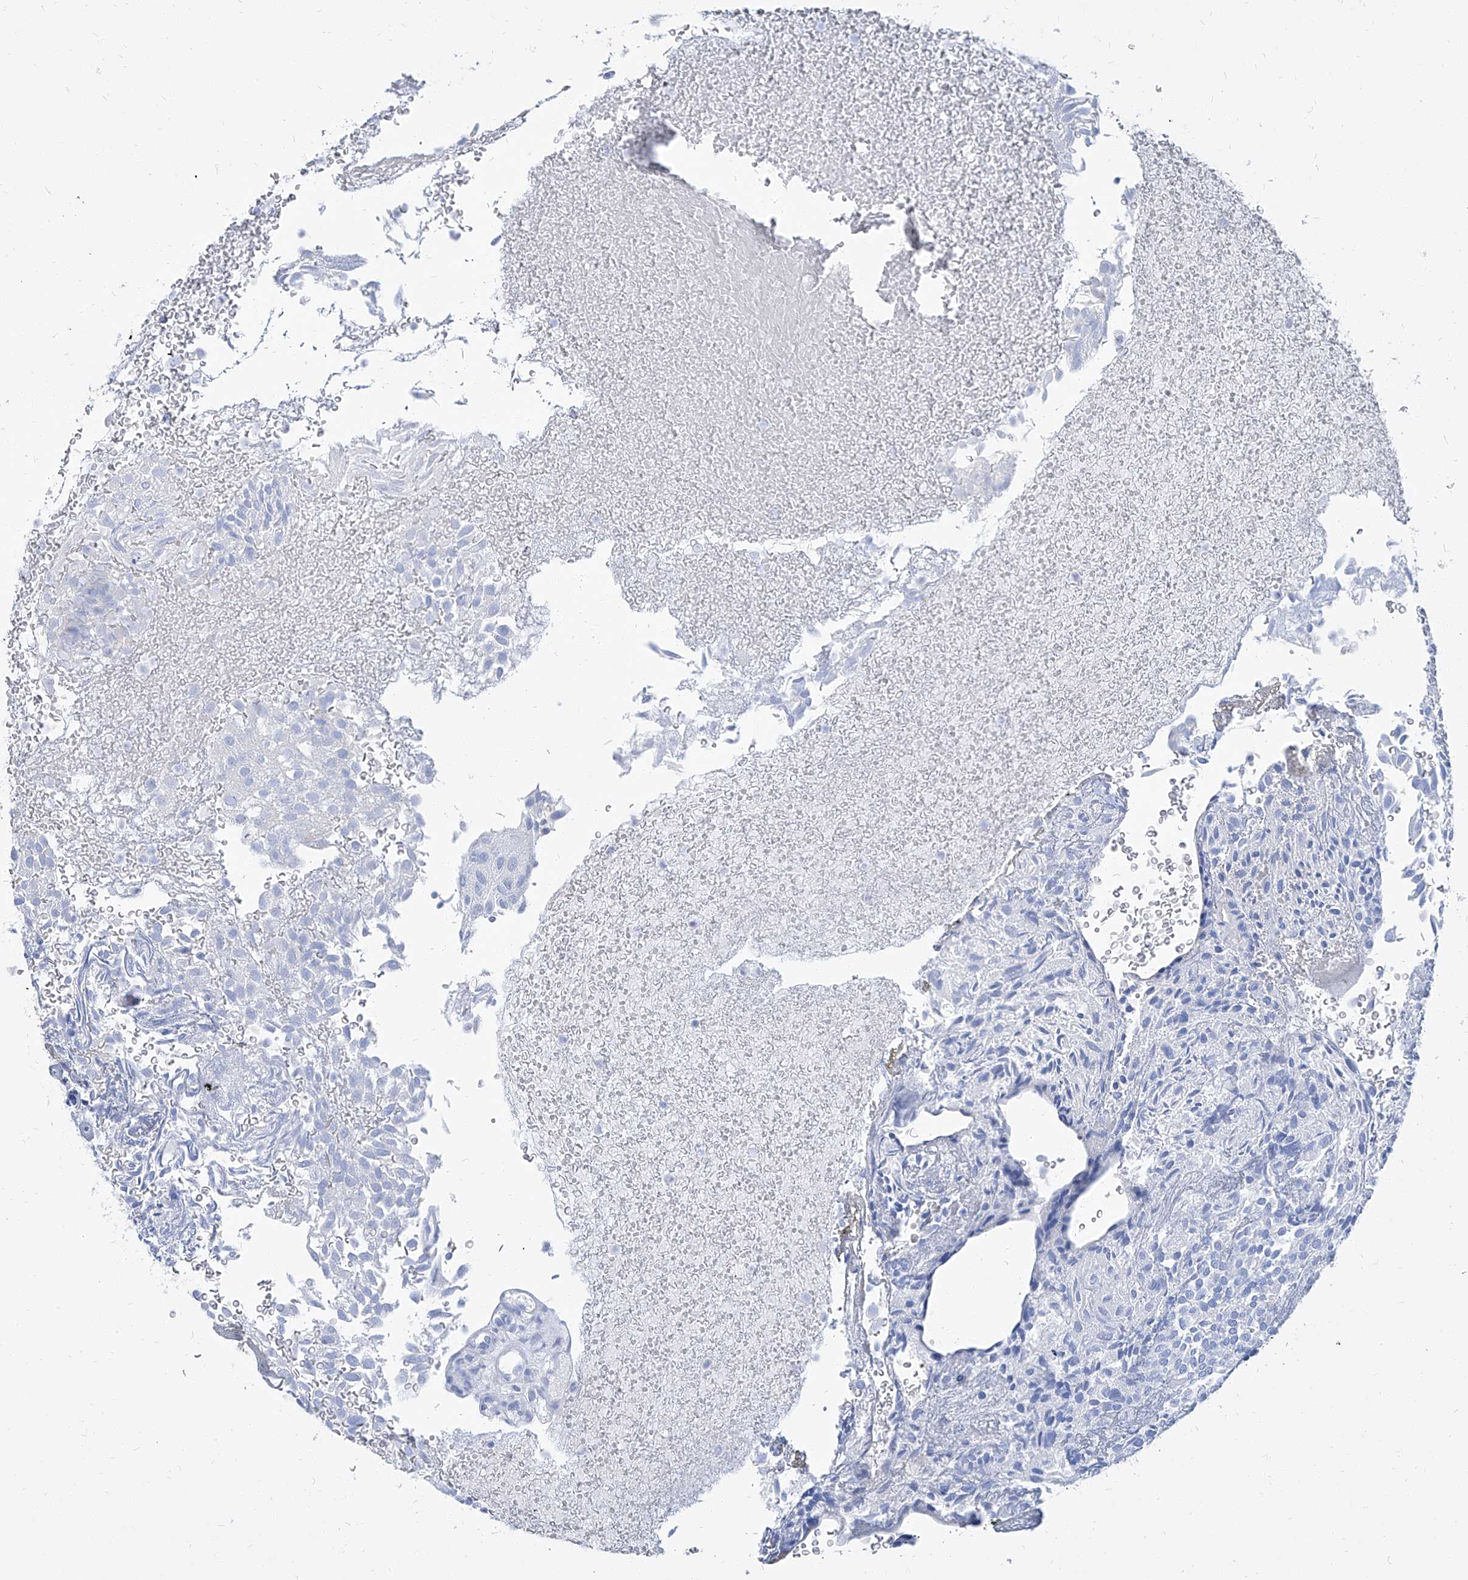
{"staining": {"intensity": "negative", "quantity": "none", "location": "none"}, "tissue": "urothelial cancer", "cell_type": "Tumor cells", "image_type": "cancer", "snomed": [{"axis": "morphology", "description": "Urothelial carcinoma, Low grade"}, {"axis": "topography", "description": "Urinary bladder"}], "caption": "The immunohistochemistry photomicrograph has no significant expression in tumor cells of urothelial cancer tissue.", "gene": "TXLNB", "patient": {"sex": "male", "age": 78}}